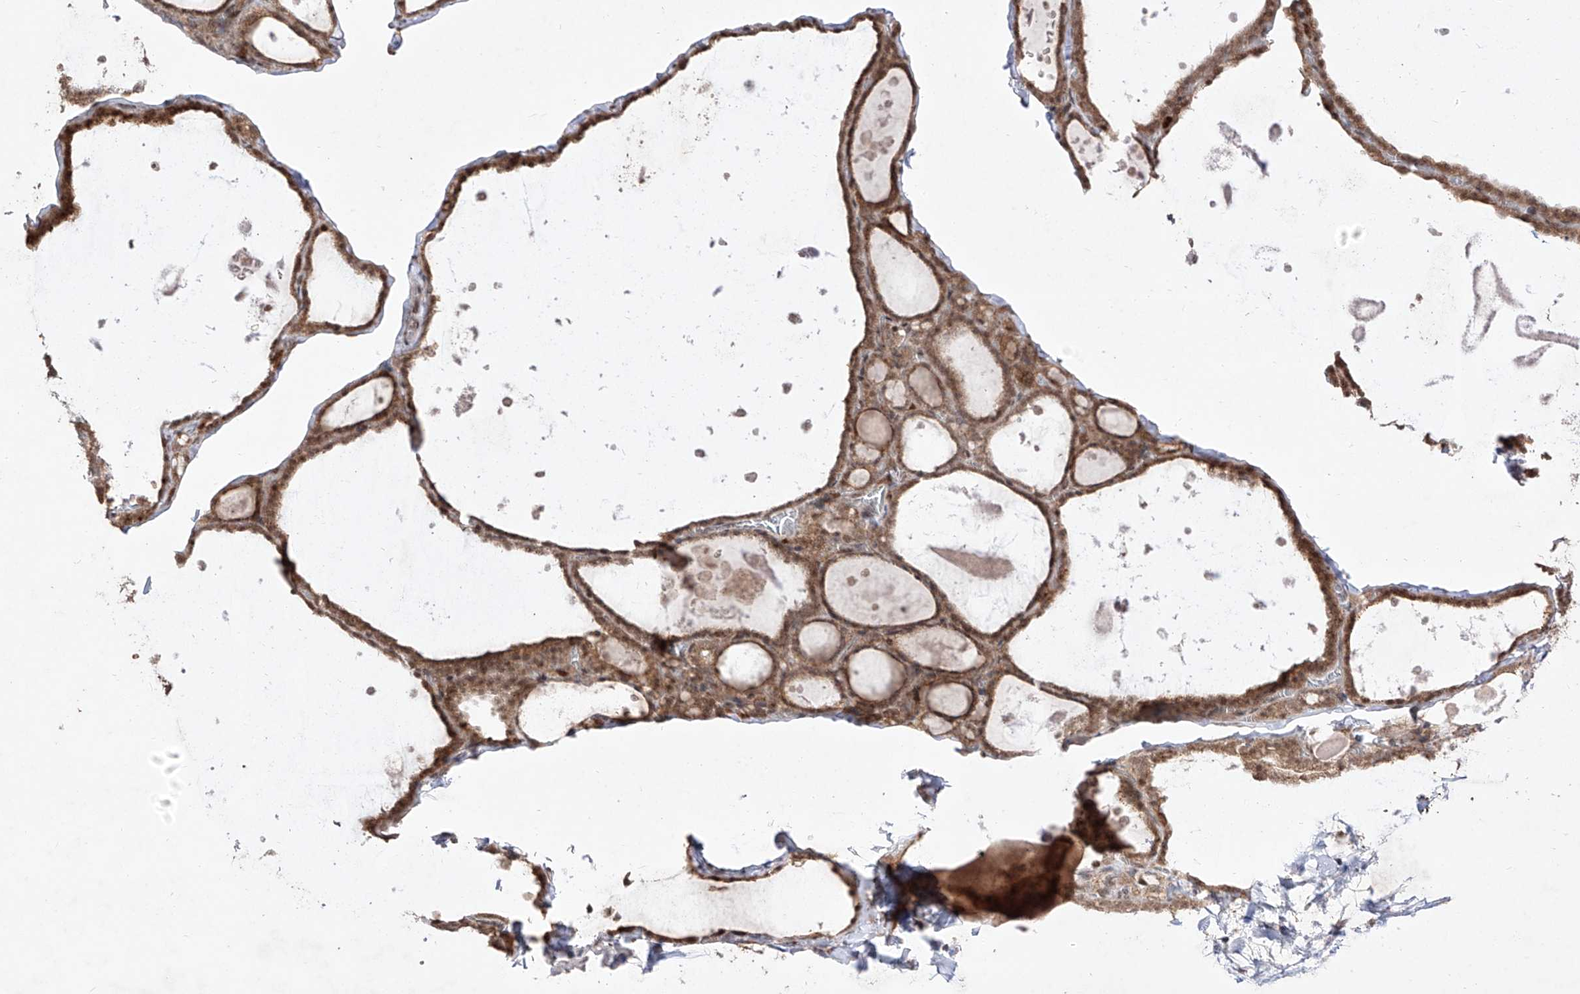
{"staining": {"intensity": "moderate", "quantity": ">75%", "location": "cytoplasmic/membranous,nuclear"}, "tissue": "thyroid gland", "cell_type": "Glandular cells", "image_type": "normal", "snomed": [{"axis": "morphology", "description": "Normal tissue, NOS"}, {"axis": "topography", "description": "Thyroid gland"}], "caption": "About >75% of glandular cells in benign thyroid gland show moderate cytoplasmic/membranous,nuclear protein positivity as visualized by brown immunohistochemical staining.", "gene": "SNRNP27", "patient": {"sex": "male", "age": 56}}